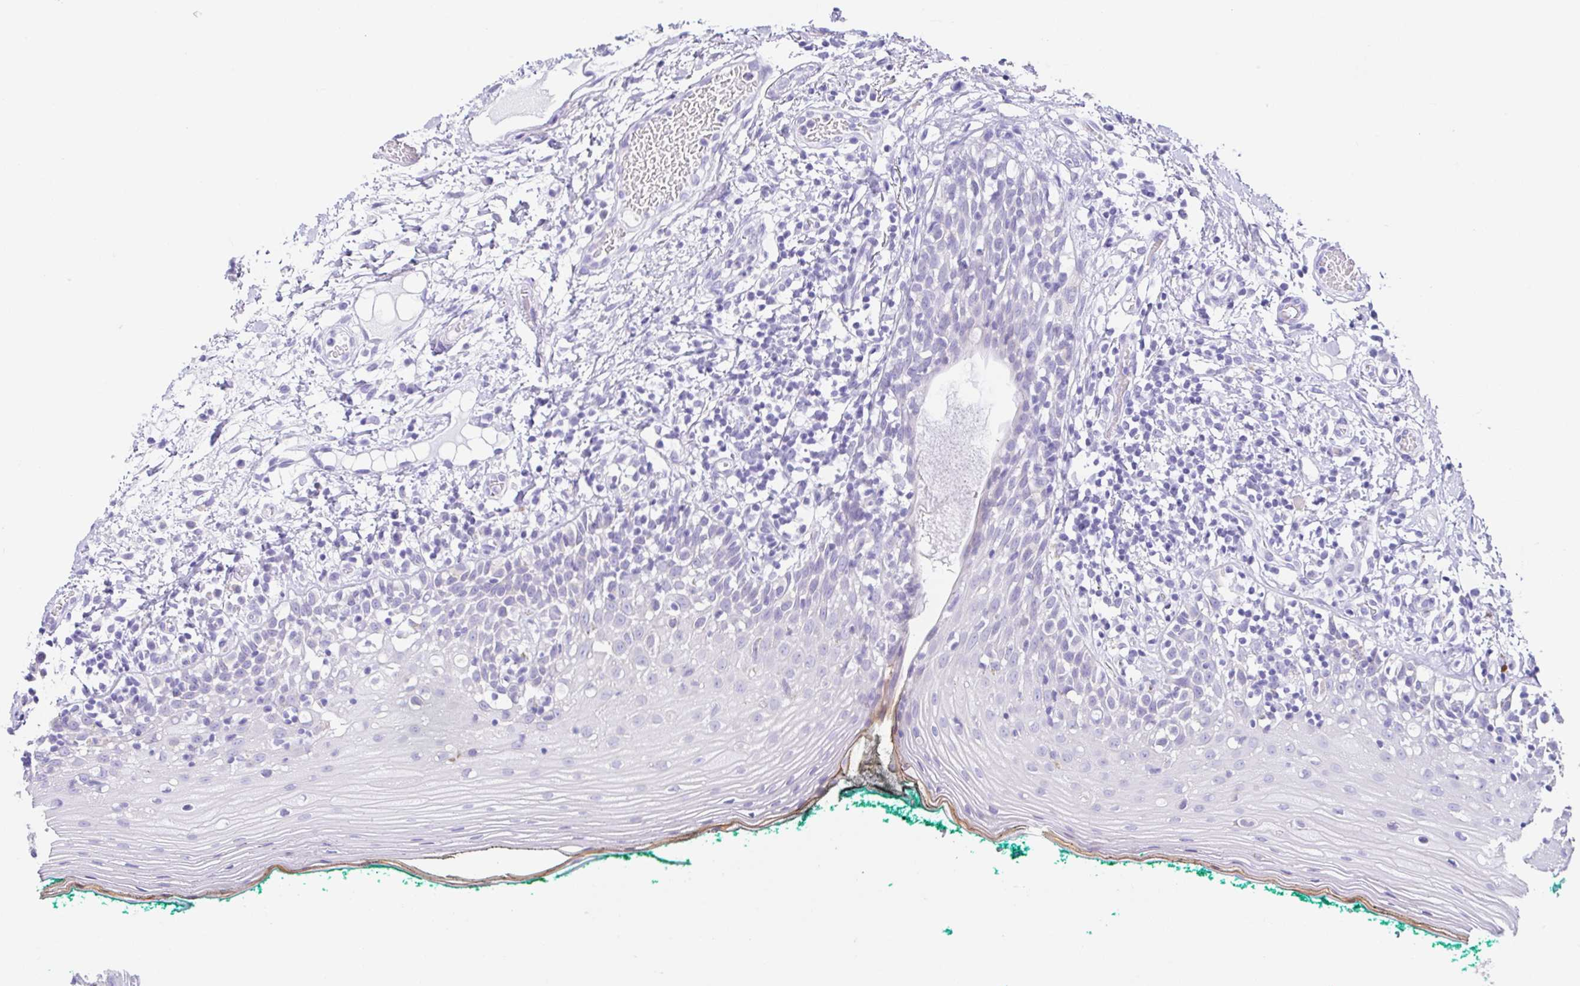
{"staining": {"intensity": "negative", "quantity": "none", "location": "none"}, "tissue": "oral mucosa", "cell_type": "Squamous epithelial cells", "image_type": "normal", "snomed": [{"axis": "morphology", "description": "Normal tissue, NOS"}, {"axis": "topography", "description": "Oral tissue"}], "caption": "The histopathology image displays no staining of squamous epithelial cells in benign oral mucosa. (DAB immunohistochemistry visualized using brightfield microscopy, high magnification).", "gene": "RDH11", "patient": {"sex": "female", "age": 83}}